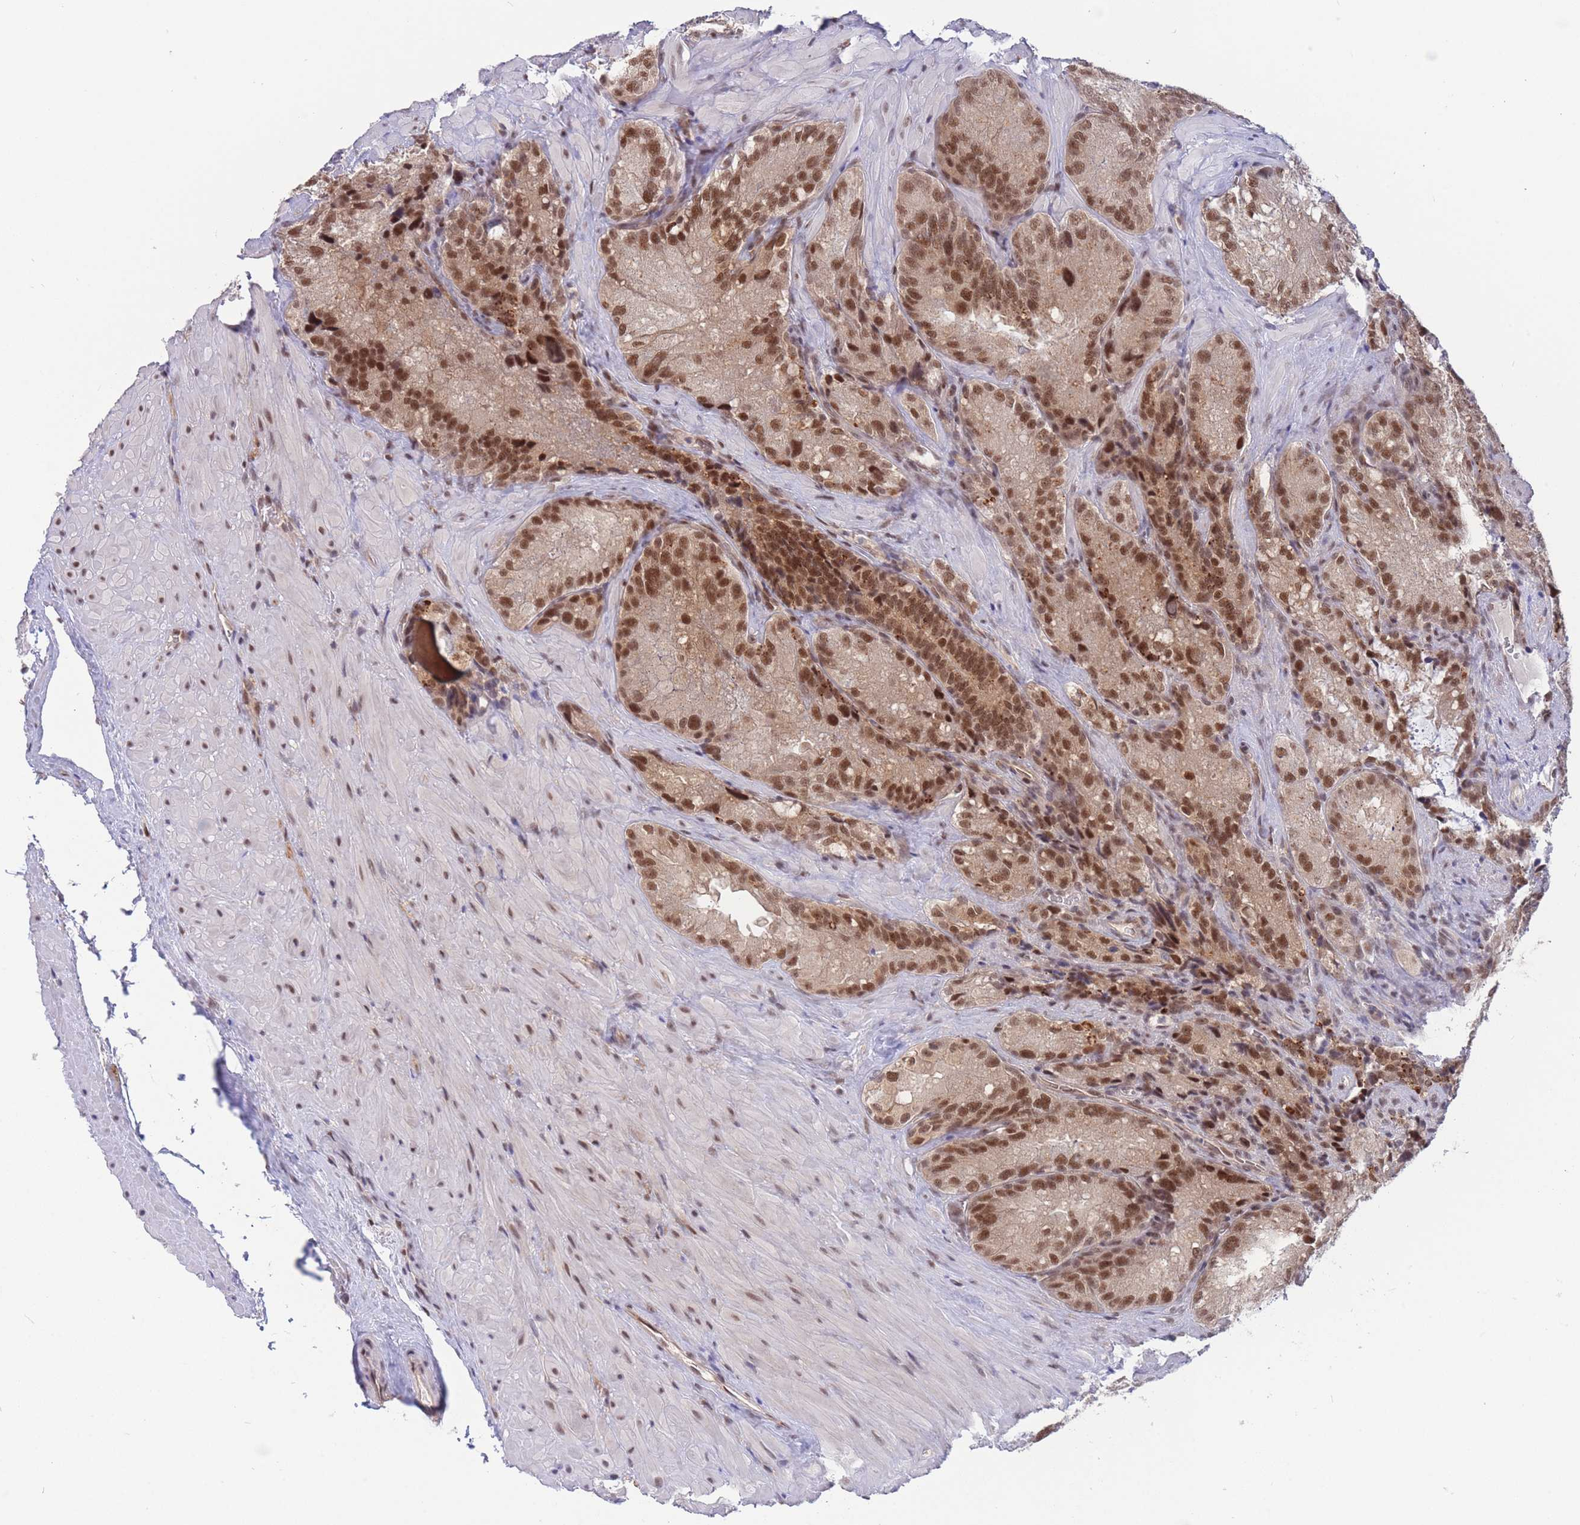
{"staining": {"intensity": "moderate", "quantity": ">75%", "location": "nuclear"}, "tissue": "seminal vesicle", "cell_type": "Glandular cells", "image_type": "normal", "snomed": [{"axis": "morphology", "description": "Normal tissue, NOS"}, {"axis": "topography", "description": "Seminal veicle"}], "caption": "Glandular cells demonstrate moderate nuclear staining in approximately >75% of cells in benign seminal vesicle.", "gene": "SMAD9", "patient": {"sex": "male", "age": 62}}